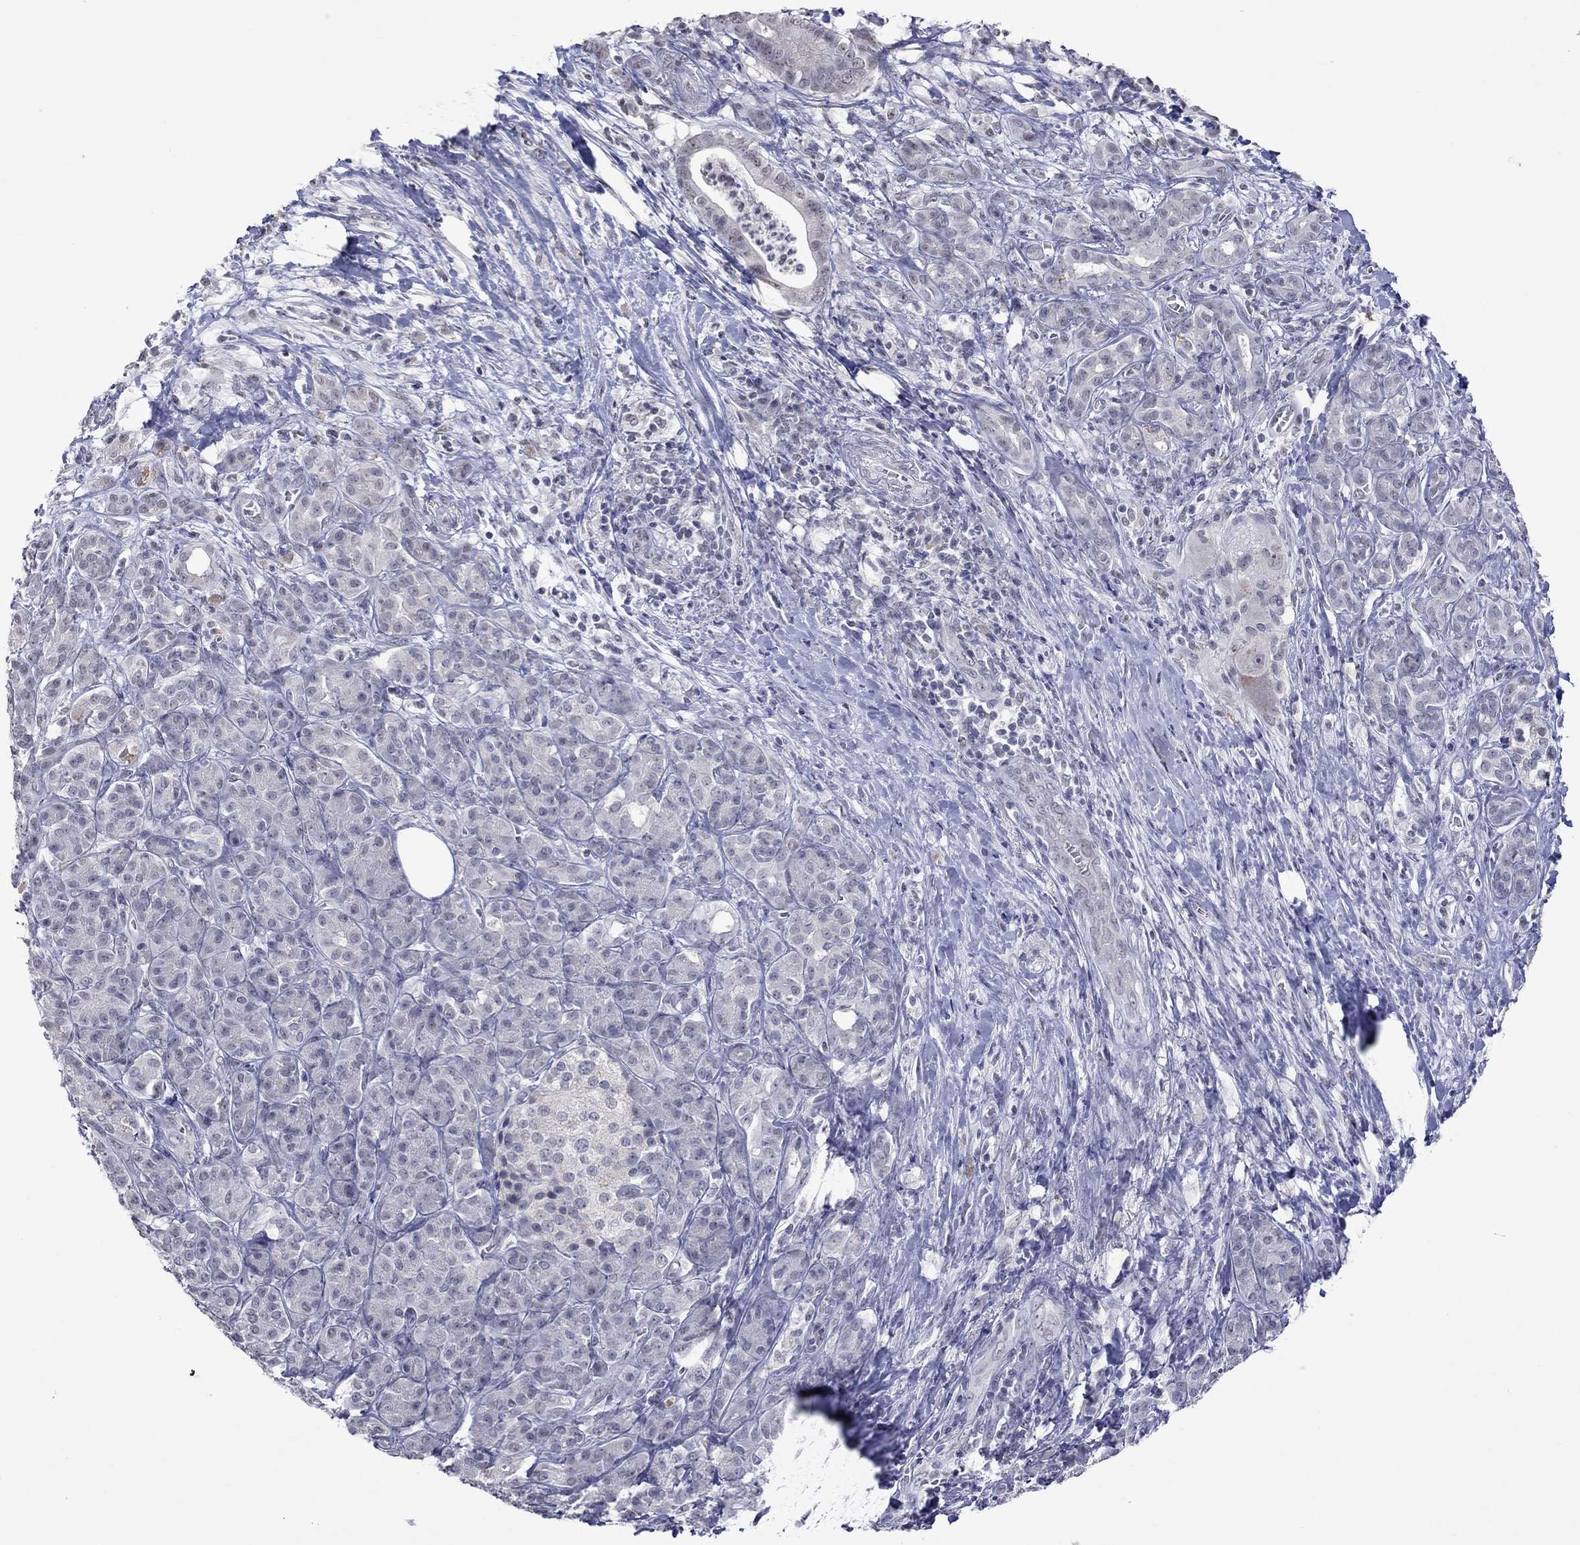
{"staining": {"intensity": "negative", "quantity": "none", "location": "none"}, "tissue": "pancreatic cancer", "cell_type": "Tumor cells", "image_type": "cancer", "snomed": [{"axis": "morphology", "description": "Adenocarcinoma, NOS"}, {"axis": "topography", "description": "Pancreas"}], "caption": "IHC of pancreatic cancer (adenocarcinoma) reveals no staining in tumor cells.", "gene": "TMEM143", "patient": {"sex": "male", "age": 61}}